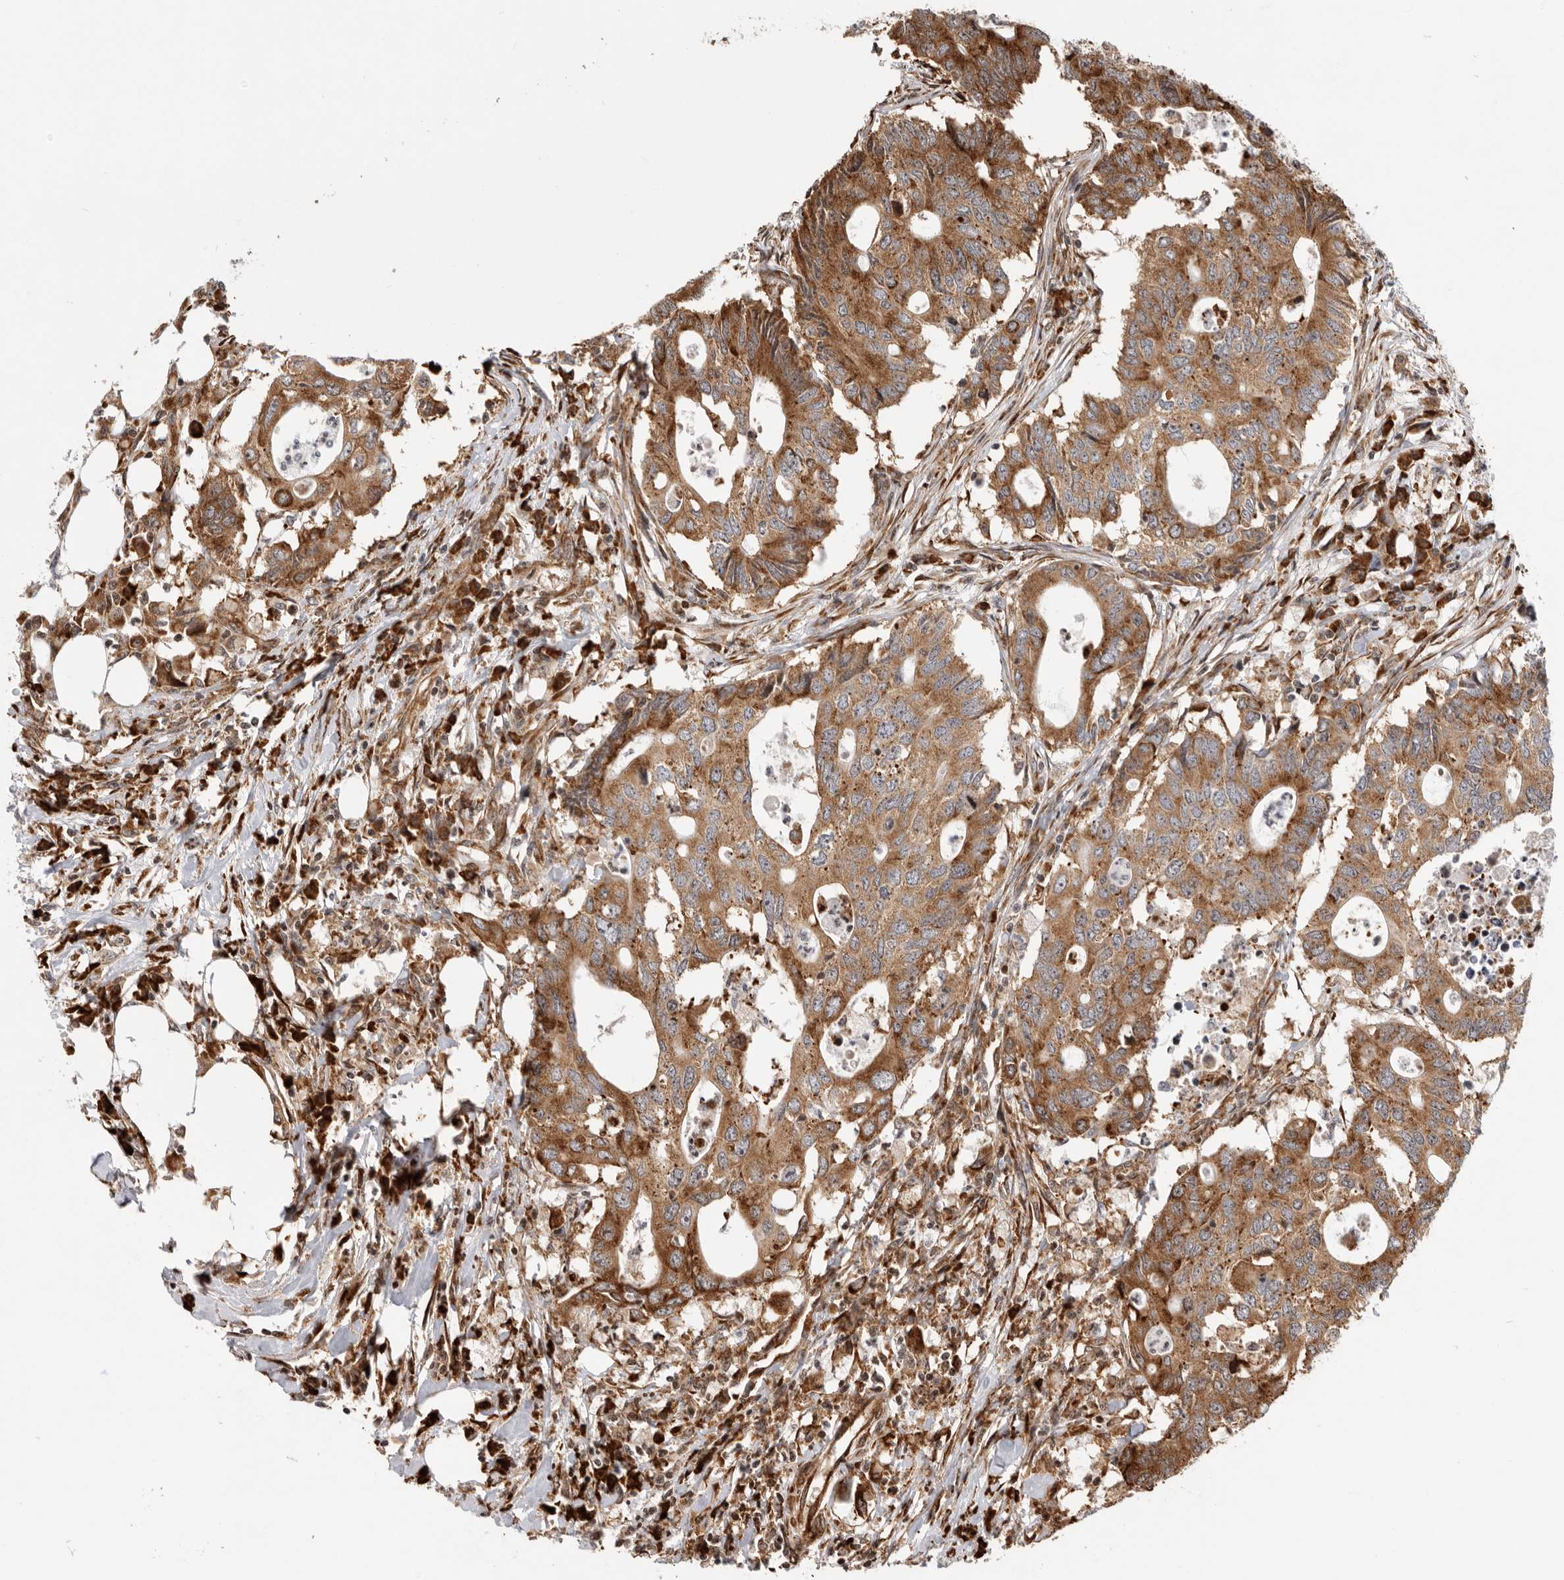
{"staining": {"intensity": "moderate", "quantity": ">75%", "location": "cytoplasmic/membranous"}, "tissue": "colorectal cancer", "cell_type": "Tumor cells", "image_type": "cancer", "snomed": [{"axis": "morphology", "description": "Adenocarcinoma, NOS"}, {"axis": "topography", "description": "Colon"}], "caption": "This micrograph shows immunohistochemistry staining of human colorectal adenocarcinoma, with medium moderate cytoplasmic/membranous positivity in approximately >75% of tumor cells.", "gene": "FZD3", "patient": {"sex": "male", "age": 71}}